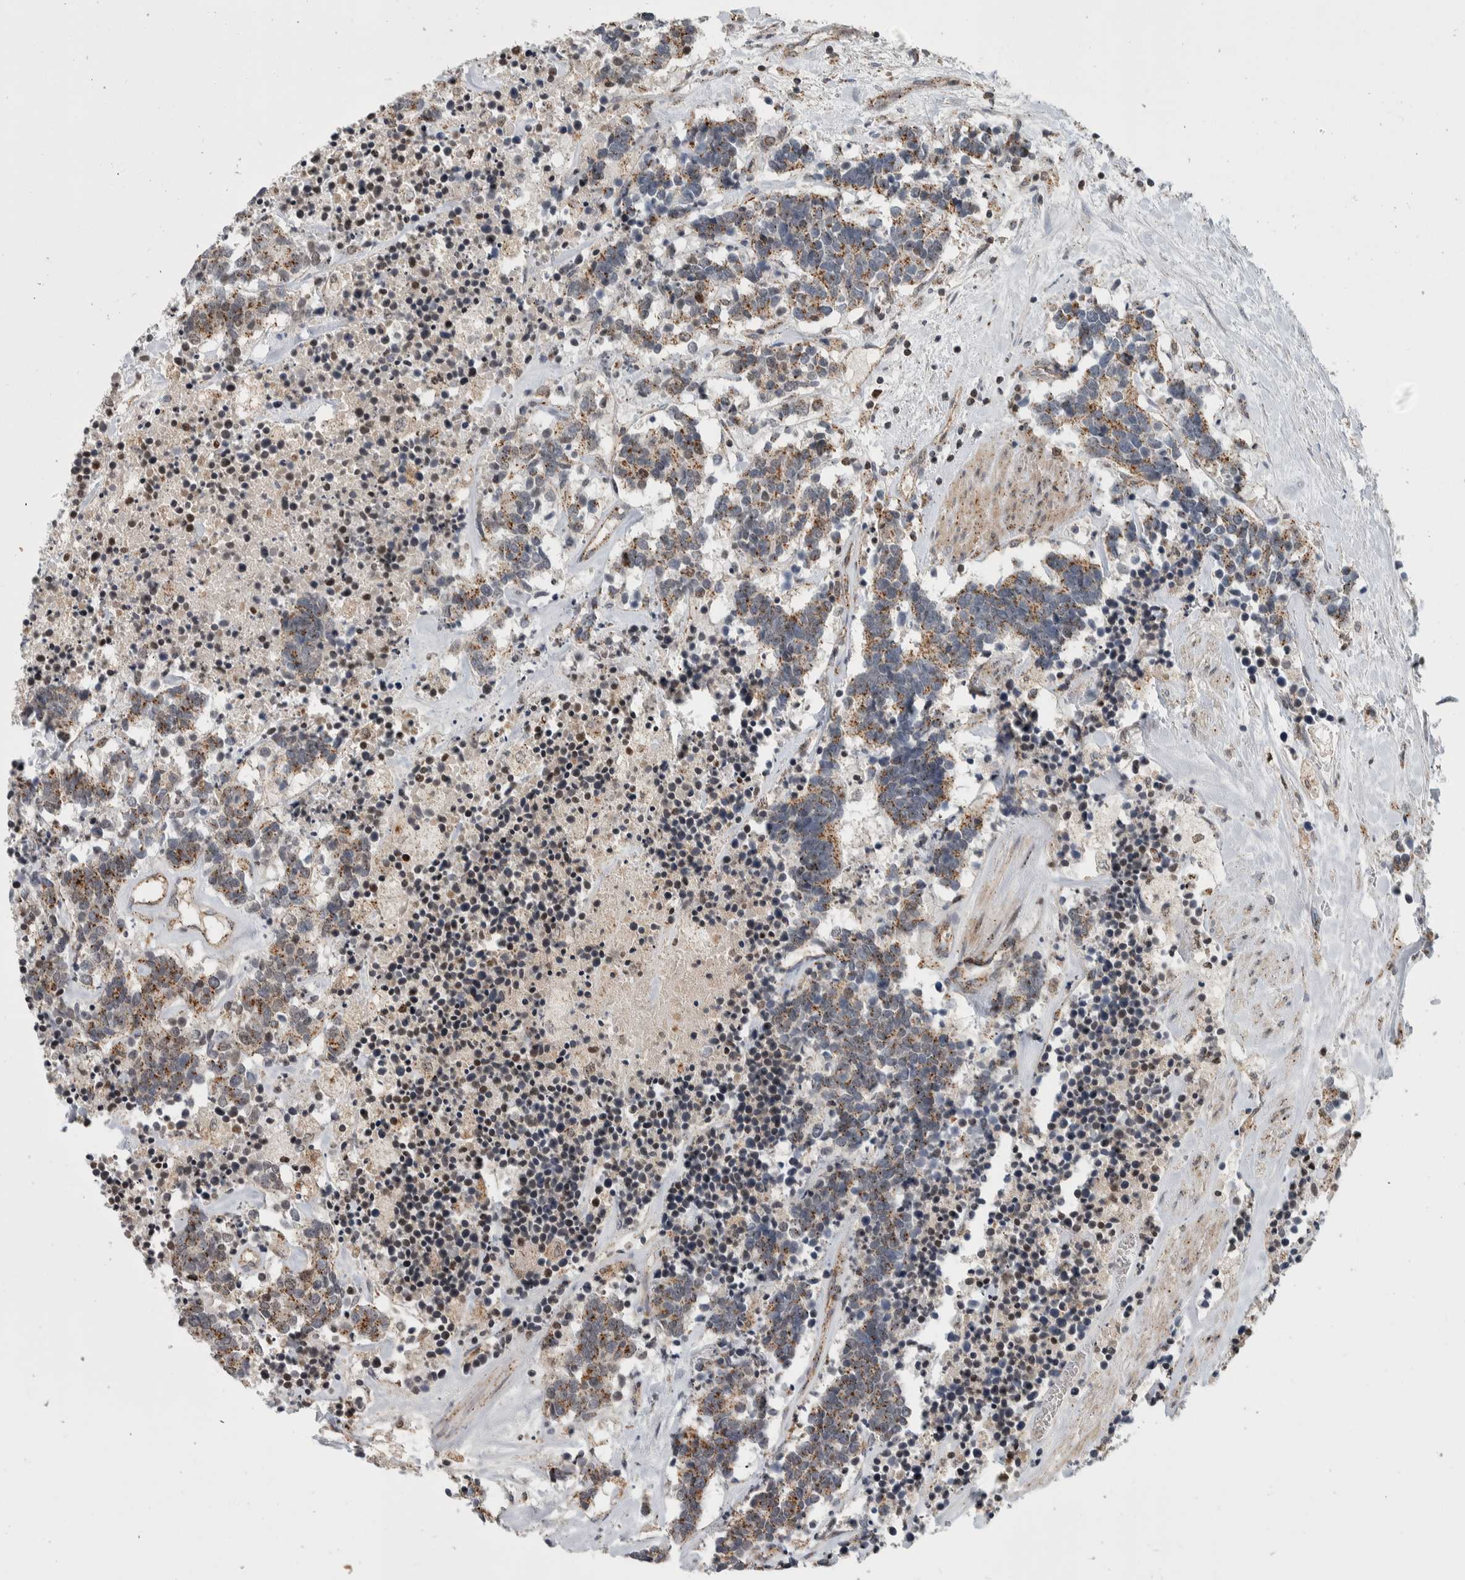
{"staining": {"intensity": "weak", "quantity": ">75%", "location": "cytoplasmic/membranous"}, "tissue": "carcinoid", "cell_type": "Tumor cells", "image_type": "cancer", "snomed": [{"axis": "morphology", "description": "Carcinoma, NOS"}, {"axis": "morphology", "description": "Carcinoid, malignant, NOS"}, {"axis": "topography", "description": "Urinary bladder"}], "caption": "The immunohistochemical stain shows weak cytoplasmic/membranous expression in tumor cells of carcinoid tissue. (DAB IHC, brown staining for protein, blue staining for nuclei).", "gene": "MSL1", "patient": {"sex": "male", "age": 57}}